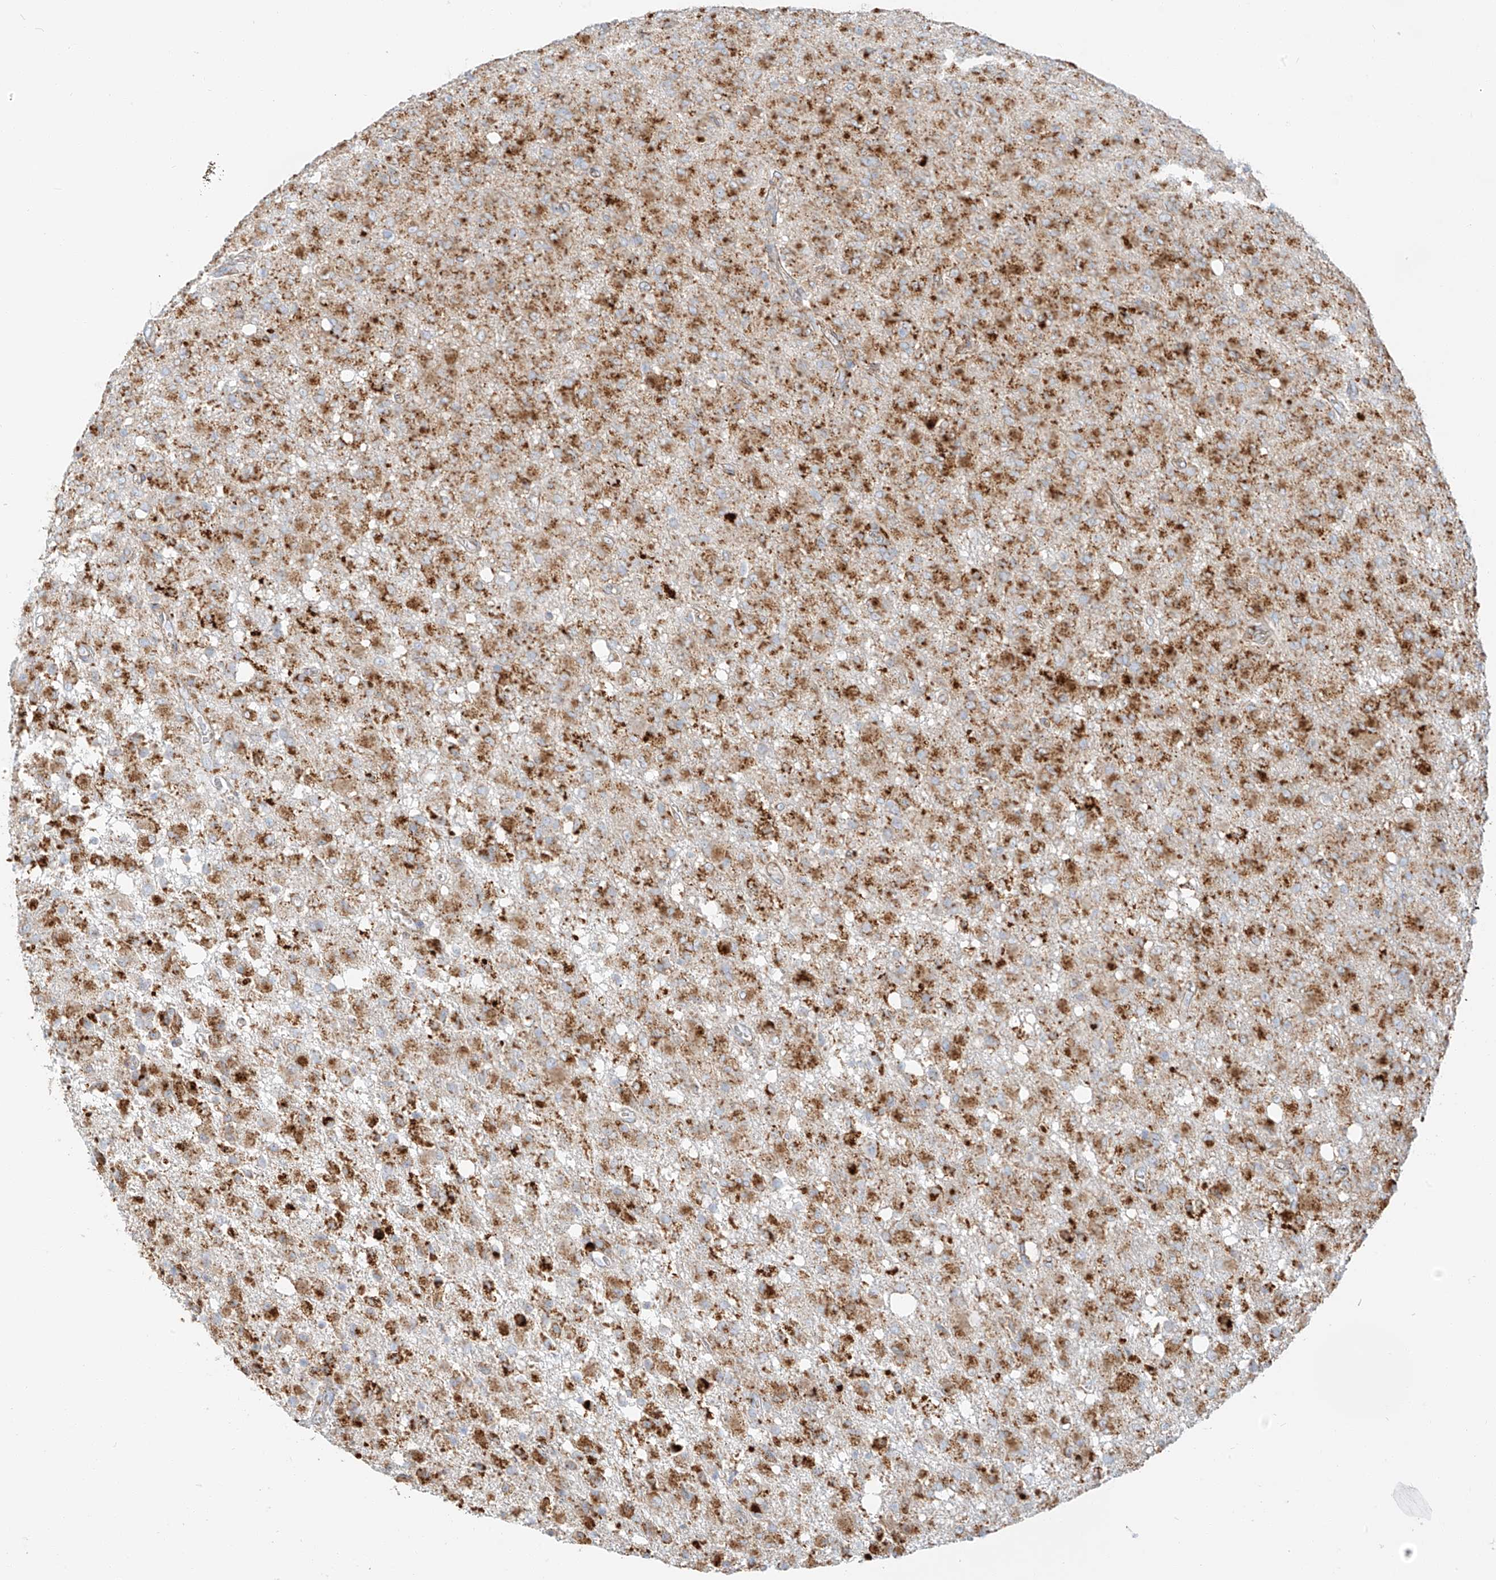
{"staining": {"intensity": "moderate", "quantity": ">75%", "location": "cytoplasmic/membranous"}, "tissue": "glioma", "cell_type": "Tumor cells", "image_type": "cancer", "snomed": [{"axis": "morphology", "description": "Glioma, malignant, High grade"}, {"axis": "topography", "description": "Brain"}], "caption": "This is an image of IHC staining of malignant high-grade glioma, which shows moderate expression in the cytoplasmic/membranous of tumor cells.", "gene": "SLC35F6", "patient": {"sex": "female", "age": 57}}